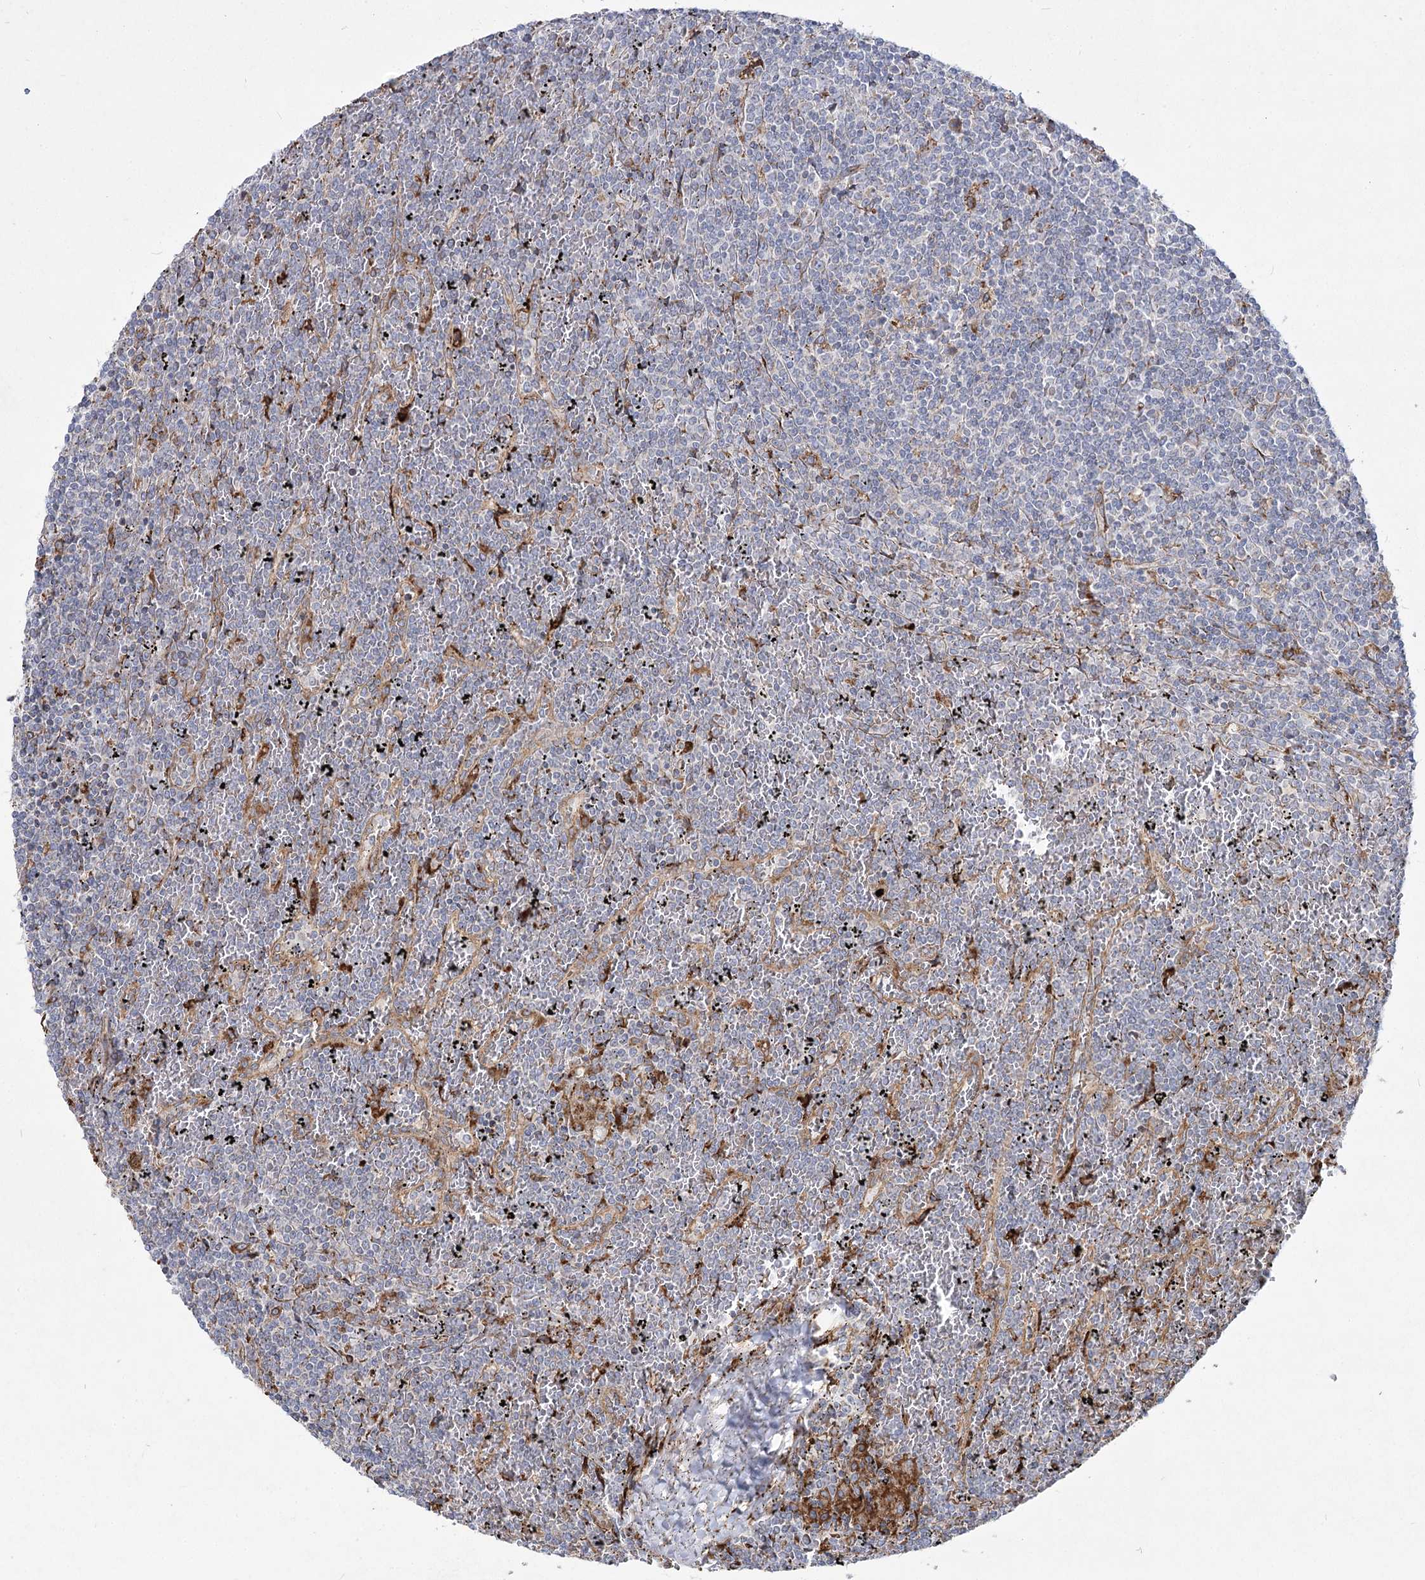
{"staining": {"intensity": "negative", "quantity": "none", "location": "none"}, "tissue": "lymphoma", "cell_type": "Tumor cells", "image_type": "cancer", "snomed": [{"axis": "morphology", "description": "Malignant lymphoma, non-Hodgkin's type, Low grade"}, {"axis": "topography", "description": "Spleen"}], "caption": "Tumor cells are negative for brown protein staining in low-grade malignant lymphoma, non-Hodgkin's type.", "gene": "NHLRC2", "patient": {"sex": "female", "age": 19}}